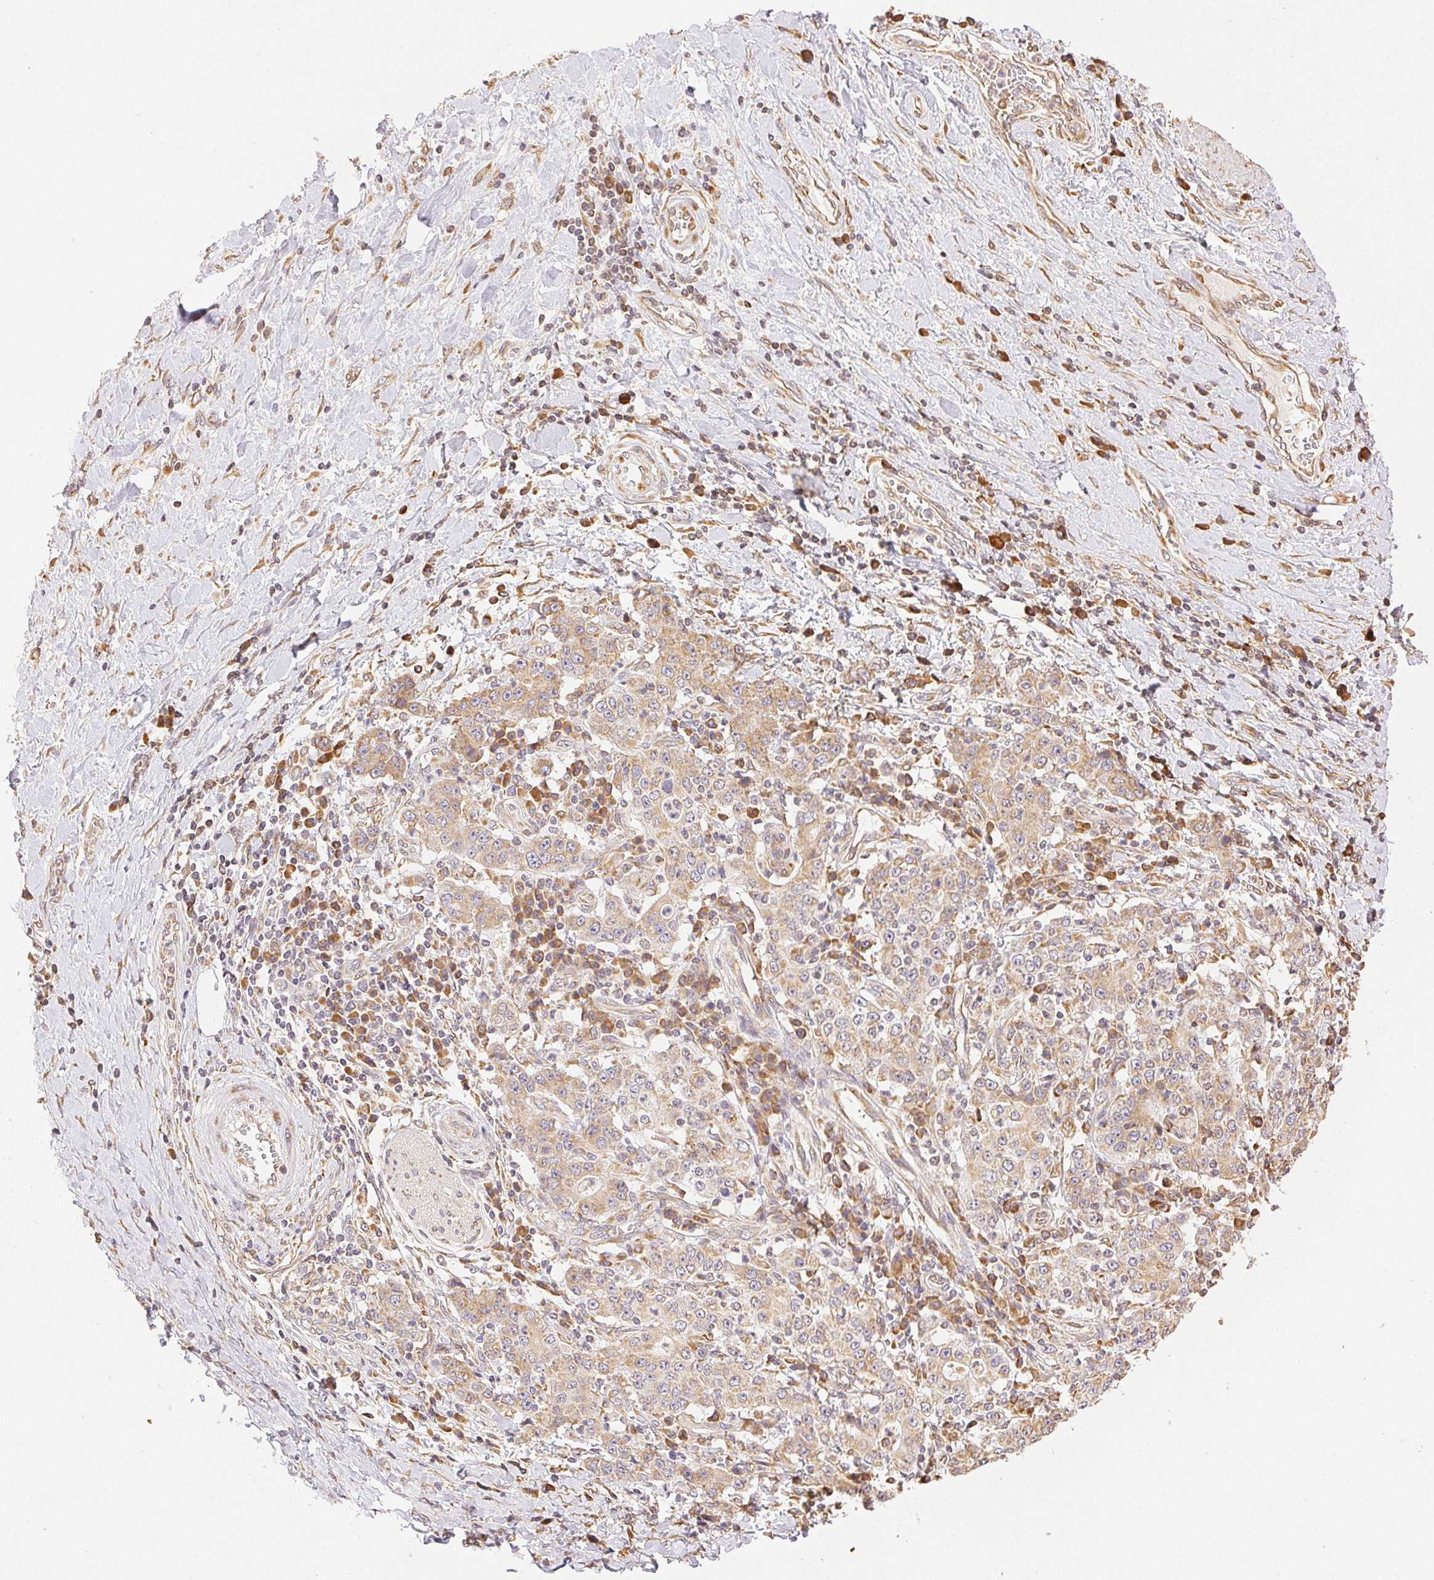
{"staining": {"intensity": "moderate", "quantity": ">75%", "location": "cytoplasmic/membranous"}, "tissue": "stomach cancer", "cell_type": "Tumor cells", "image_type": "cancer", "snomed": [{"axis": "morphology", "description": "Normal tissue, NOS"}, {"axis": "morphology", "description": "Adenocarcinoma, NOS"}, {"axis": "topography", "description": "Stomach, upper"}, {"axis": "topography", "description": "Stomach"}], "caption": "About >75% of tumor cells in human stomach cancer display moderate cytoplasmic/membranous protein expression as visualized by brown immunohistochemical staining.", "gene": "ENTREP1", "patient": {"sex": "male", "age": 59}}